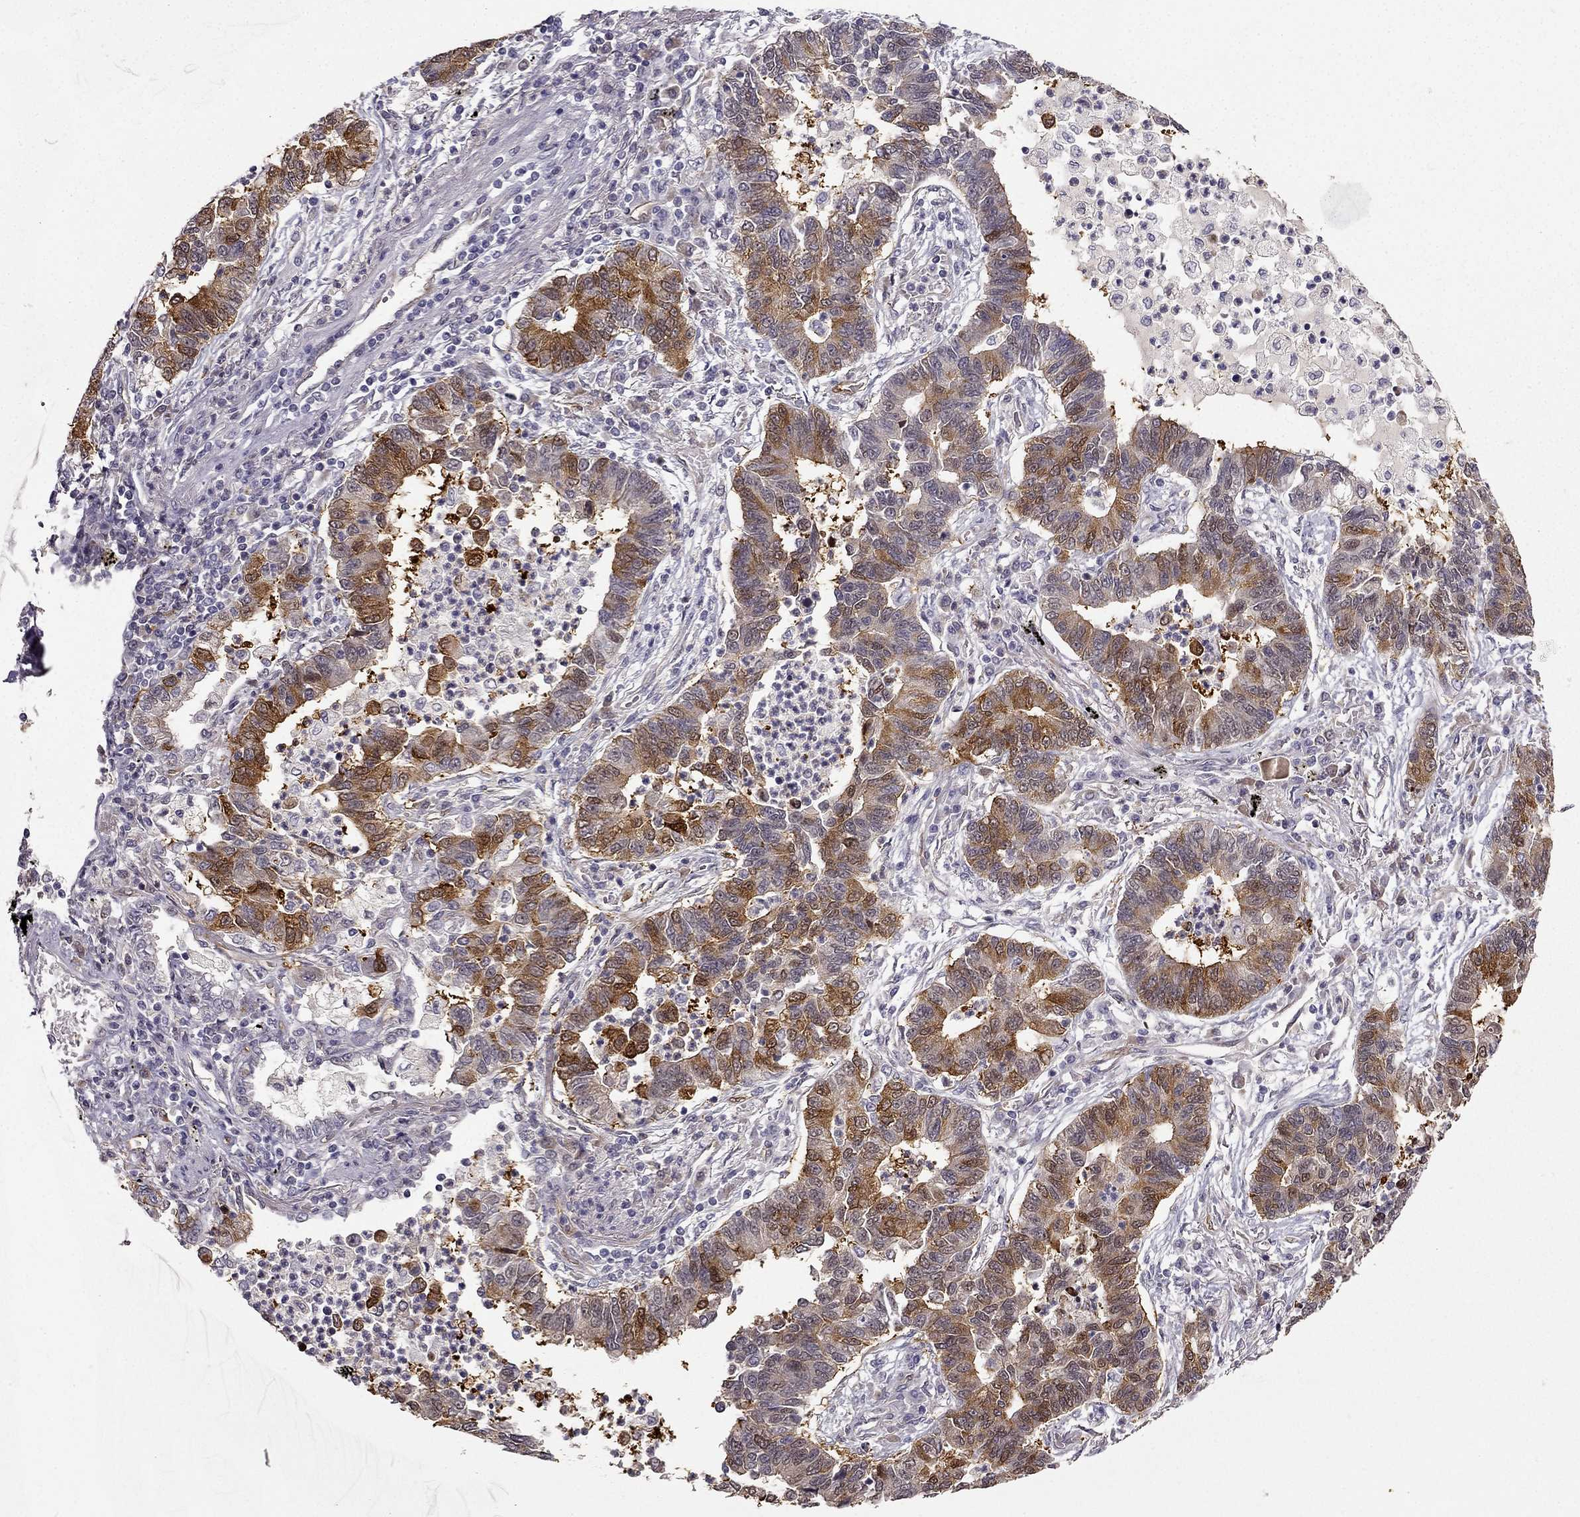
{"staining": {"intensity": "moderate", "quantity": "<25%", "location": "cytoplasmic/membranous"}, "tissue": "lung cancer", "cell_type": "Tumor cells", "image_type": "cancer", "snomed": [{"axis": "morphology", "description": "Adenocarcinoma, NOS"}, {"axis": "topography", "description": "Lung"}], "caption": "High-power microscopy captured an immunohistochemistry histopathology image of lung cancer, revealing moderate cytoplasmic/membranous staining in approximately <25% of tumor cells. (DAB (3,3'-diaminobenzidine) IHC with brightfield microscopy, high magnification).", "gene": "NQO1", "patient": {"sex": "female", "age": 57}}